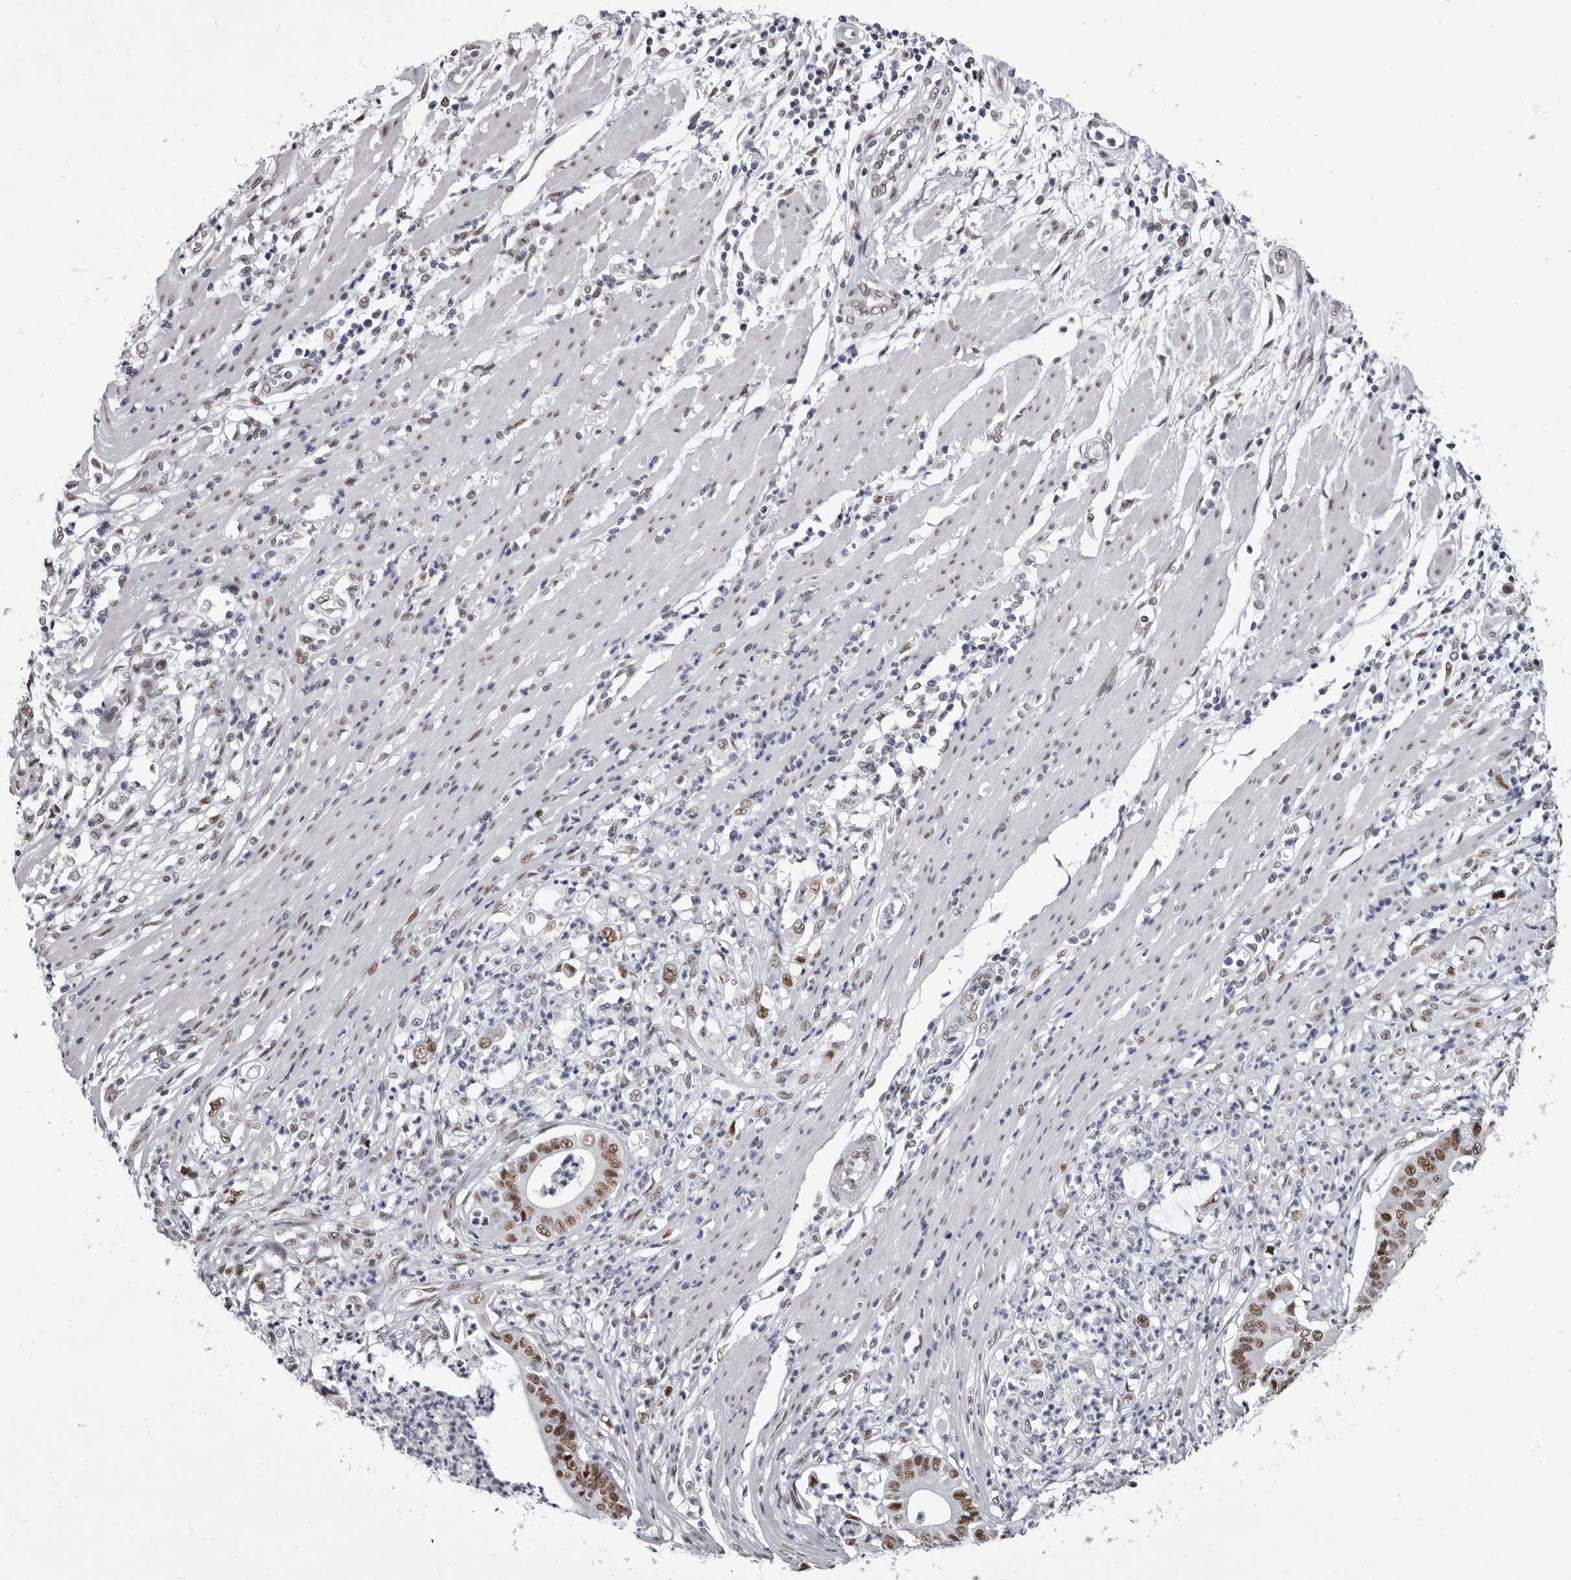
{"staining": {"intensity": "moderate", "quantity": ">75%", "location": "nuclear"}, "tissue": "pancreatic cancer", "cell_type": "Tumor cells", "image_type": "cancer", "snomed": [{"axis": "morphology", "description": "Adenocarcinoma, NOS"}, {"axis": "topography", "description": "Pancreas"}], "caption": "Immunohistochemical staining of pancreatic cancer reveals medium levels of moderate nuclear protein staining in about >75% of tumor cells.", "gene": "ZNF326", "patient": {"sex": "male", "age": 69}}